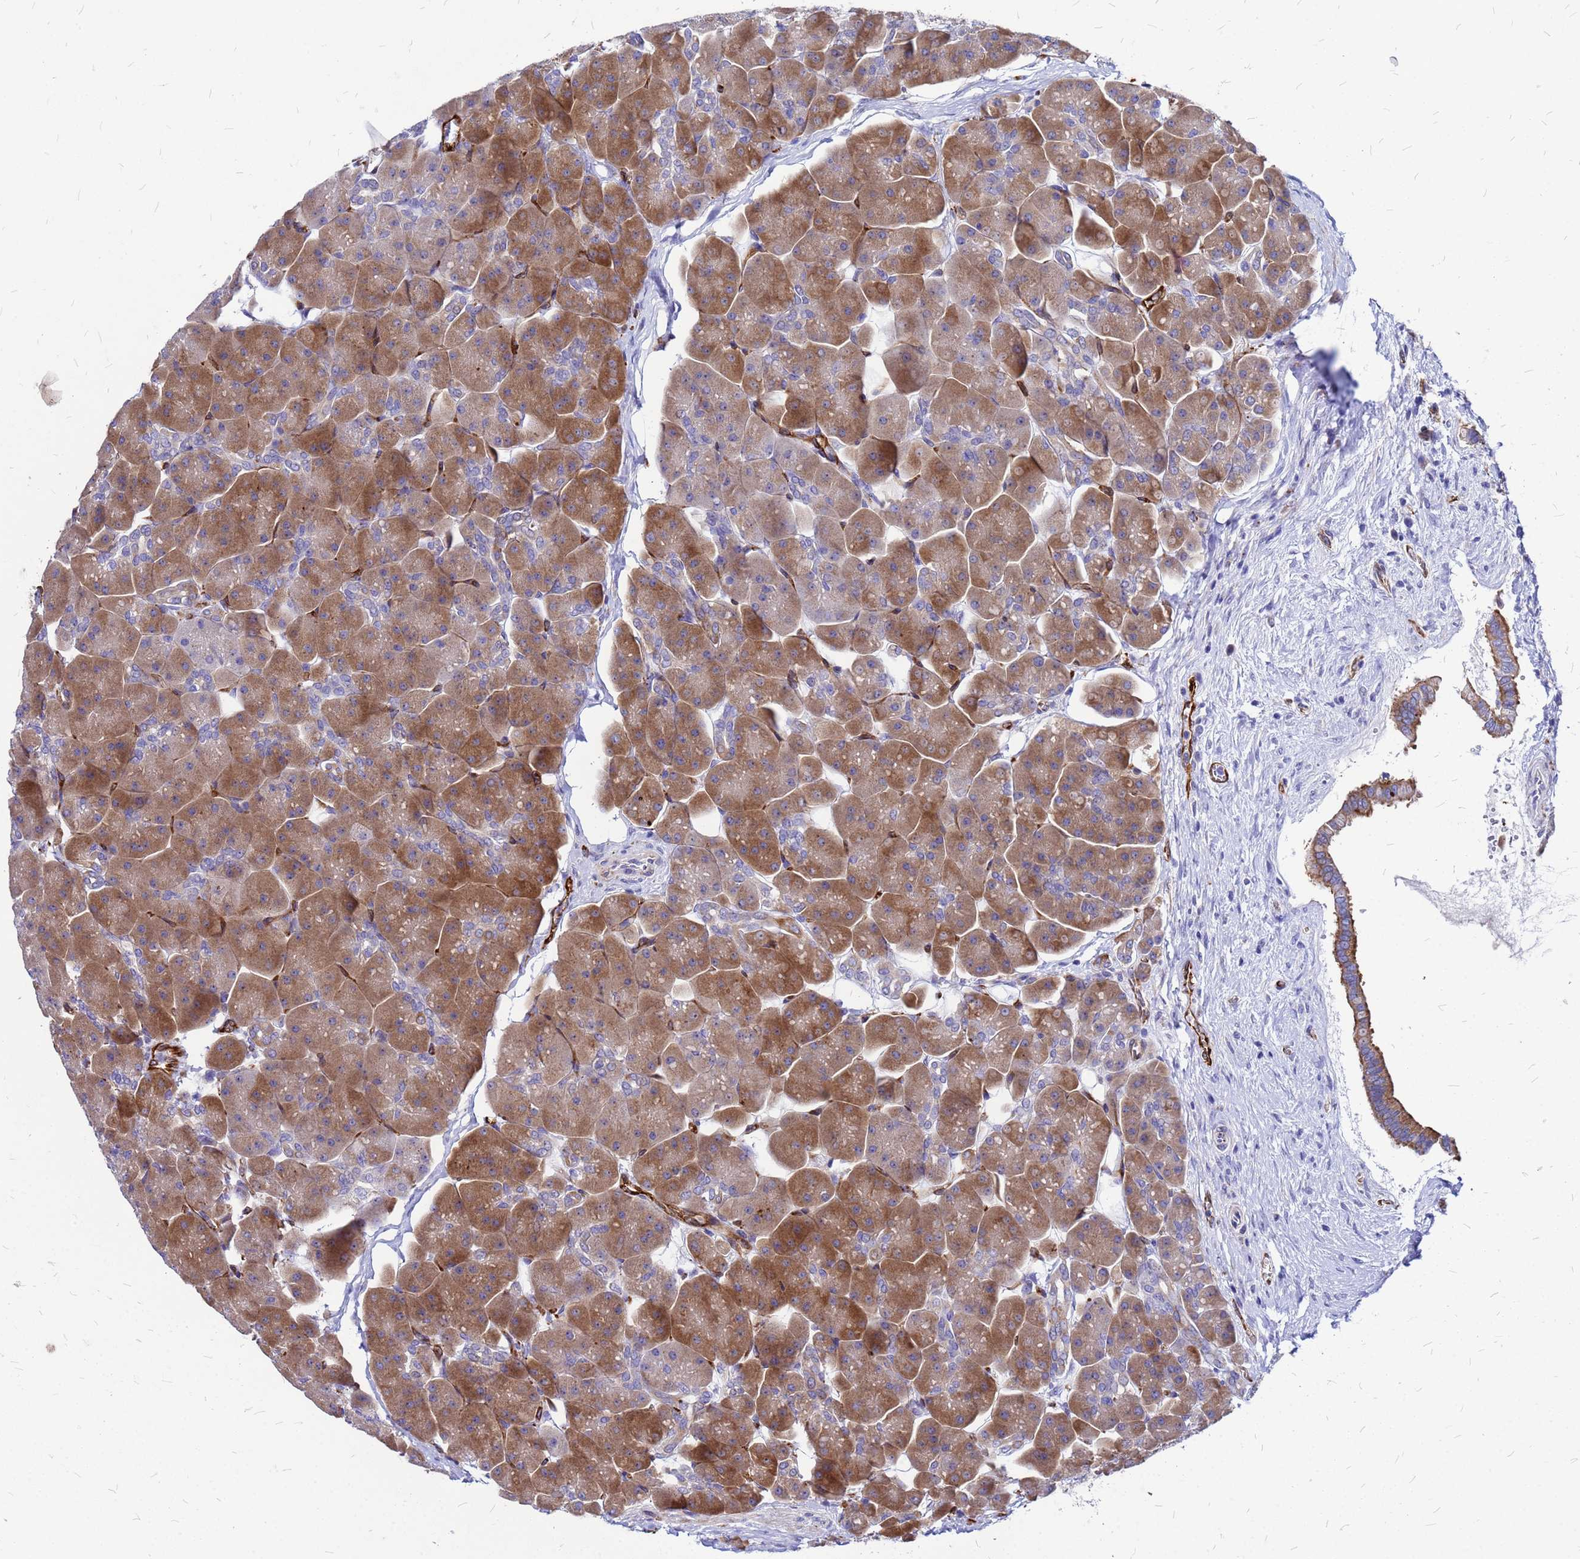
{"staining": {"intensity": "strong", "quantity": "25%-75%", "location": "cytoplasmic/membranous"}, "tissue": "pancreas", "cell_type": "Exocrine glandular cells", "image_type": "normal", "snomed": [{"axis": "morphology", "description": "Normal tissue, NOS"}, {"axis": "topography", "description": "Pancreas"}], "caption": "Brown immunohistochemical staining in benign pancreas displays strong cytoplasmic/membranous positivity in about 25%-75% of exocrine glandular cells.", "gene": "NOSTRIN", "patient": {"sex": "male", "age": 66}}